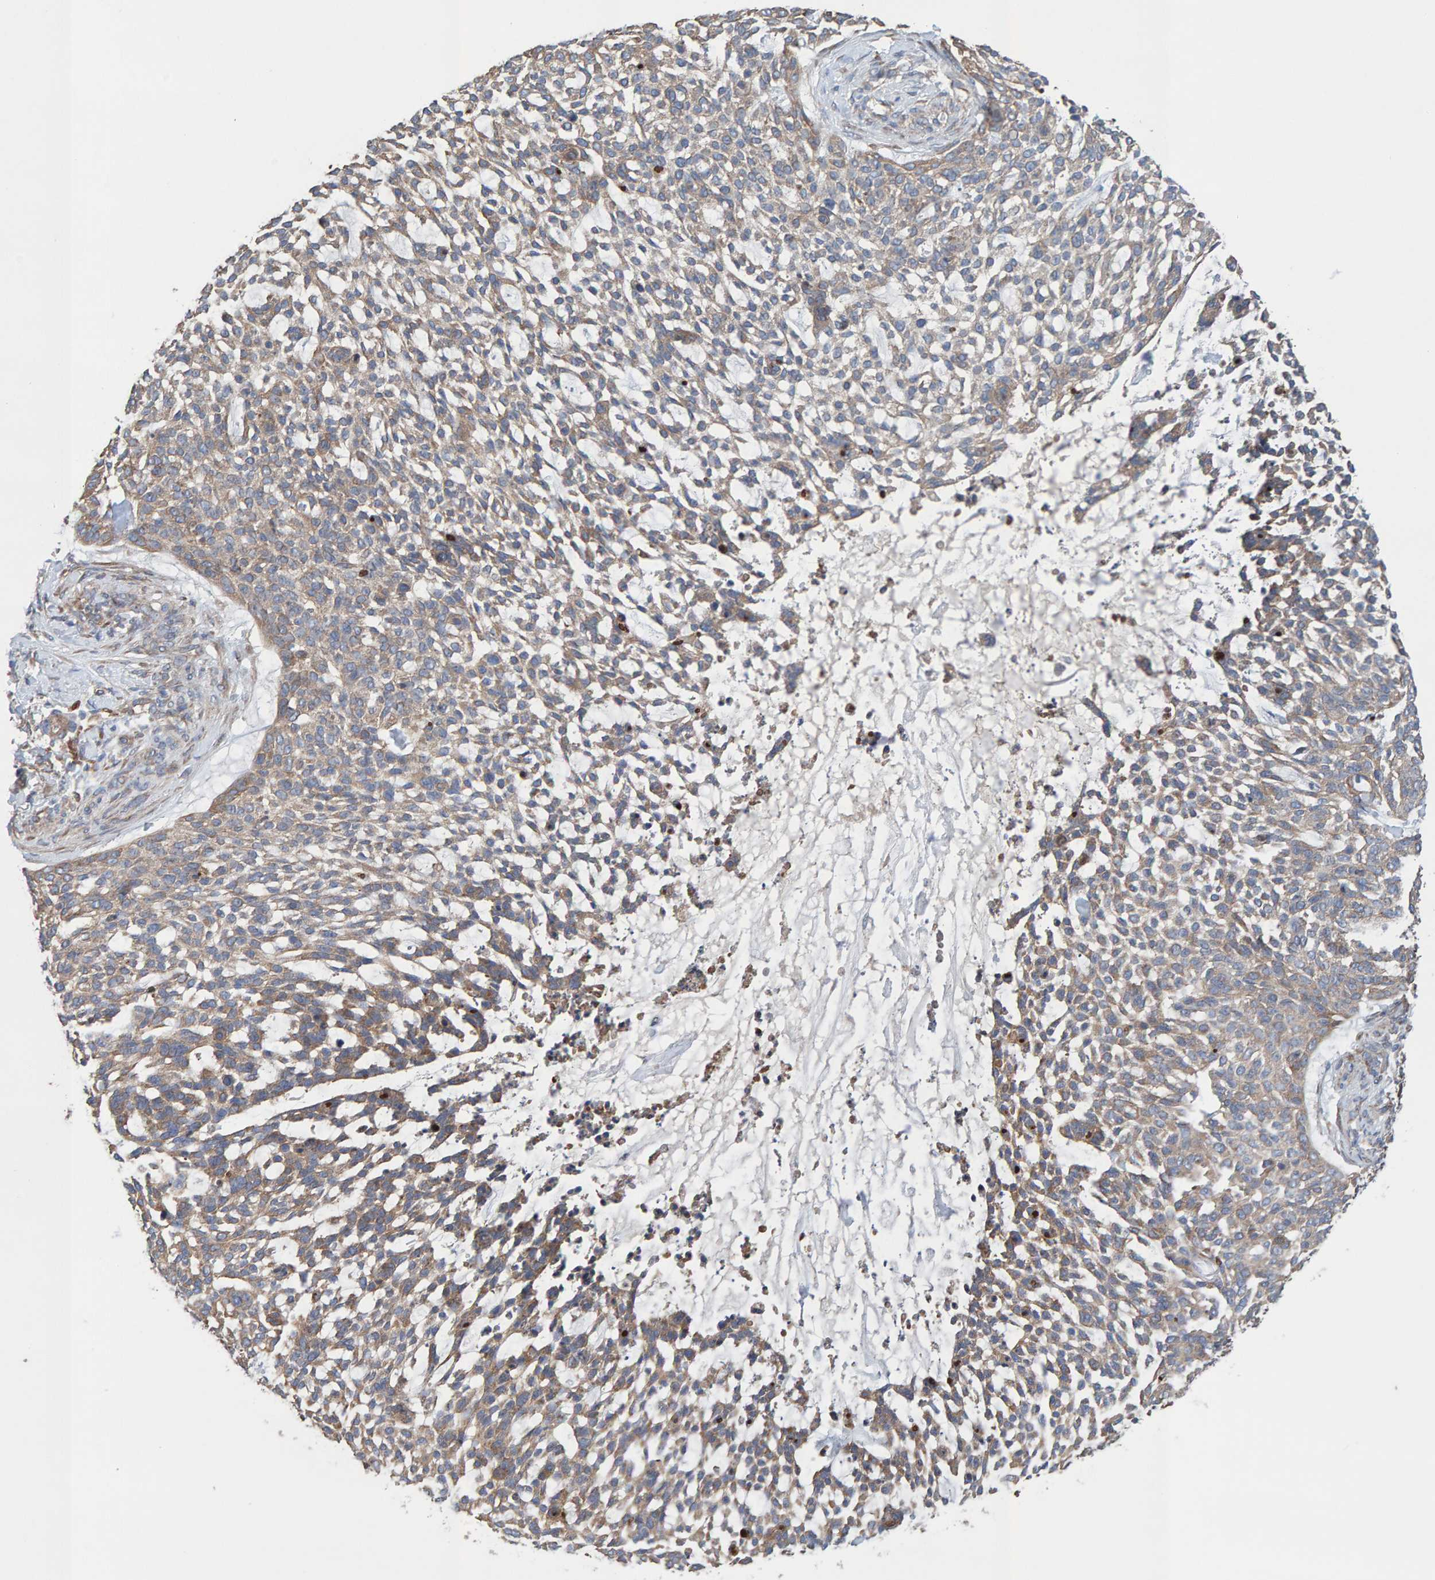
{"staining": {"intensity": "moderate", "quantity": ">75%", "location": "cytoplasmic/membranous"}, "tissue": "skin cancer", "cell_type": "Tumor cells", "image_type": "cancer", "snomed": [{"axis": "morphology", "description": "Basal cell carcinoma"}, {"axis": "topography", "description": "Skin"}], "caption": "Immunohistochemistry (IHC) photomicrograph of human skin basal cell carcinoma stained for a protein (brown), which demonstrates medium levels of moderate cytoplasmic/membranous expression in about >75% of tumor cells.", "gene": "LRSAM1", "patient": {"sex": "female", "age": 64}}